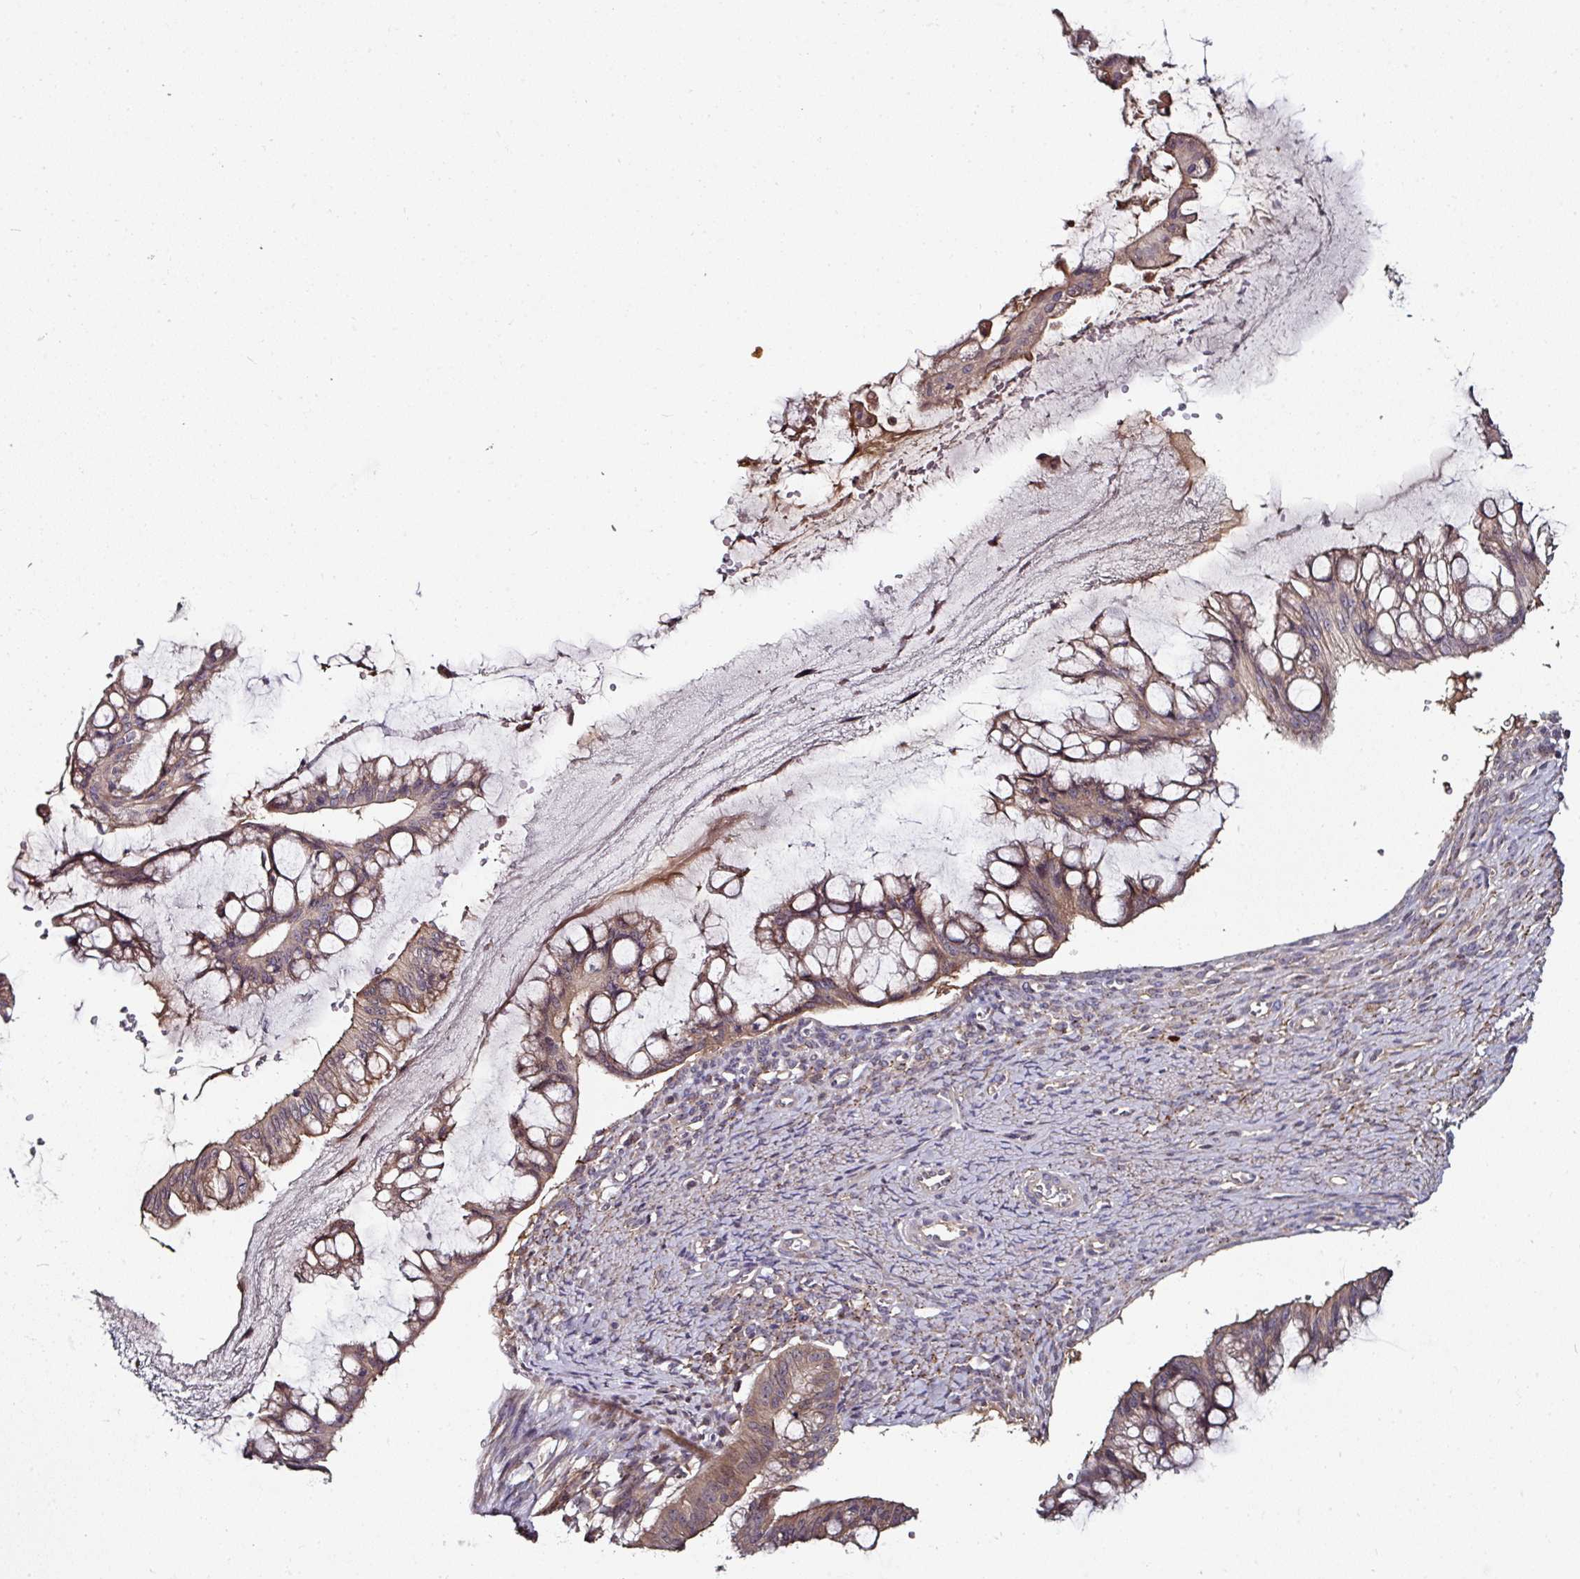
{"staining": {"intensity": "weak", "quantity": "25%-75%", "location": "cytoplasmic/membranous"}, "tissue": "ovarian cancer", "cell_type": "Tumor cells", "image_type": "cancer", "snomed": [{"axis": "morphology", "description": "Cystadenocarcinoma, mucinous, NOS"}, {"axis": "topography", "description": "Ovary"}], "caption": "Ovarian cancer (mucinous cystadenocarcinoma) was stained to show a protein in brown. There is low levels of weak cytoplasmic/membranous positivity in approximately 25%-75% of tumor cells. (DAB (3,3'-diaminobenzidine) IHC, brown staining for protein, blue staining for nuclei).", "gene": "CTDSP2", "patient": {"sex": "female", "age": 73}}